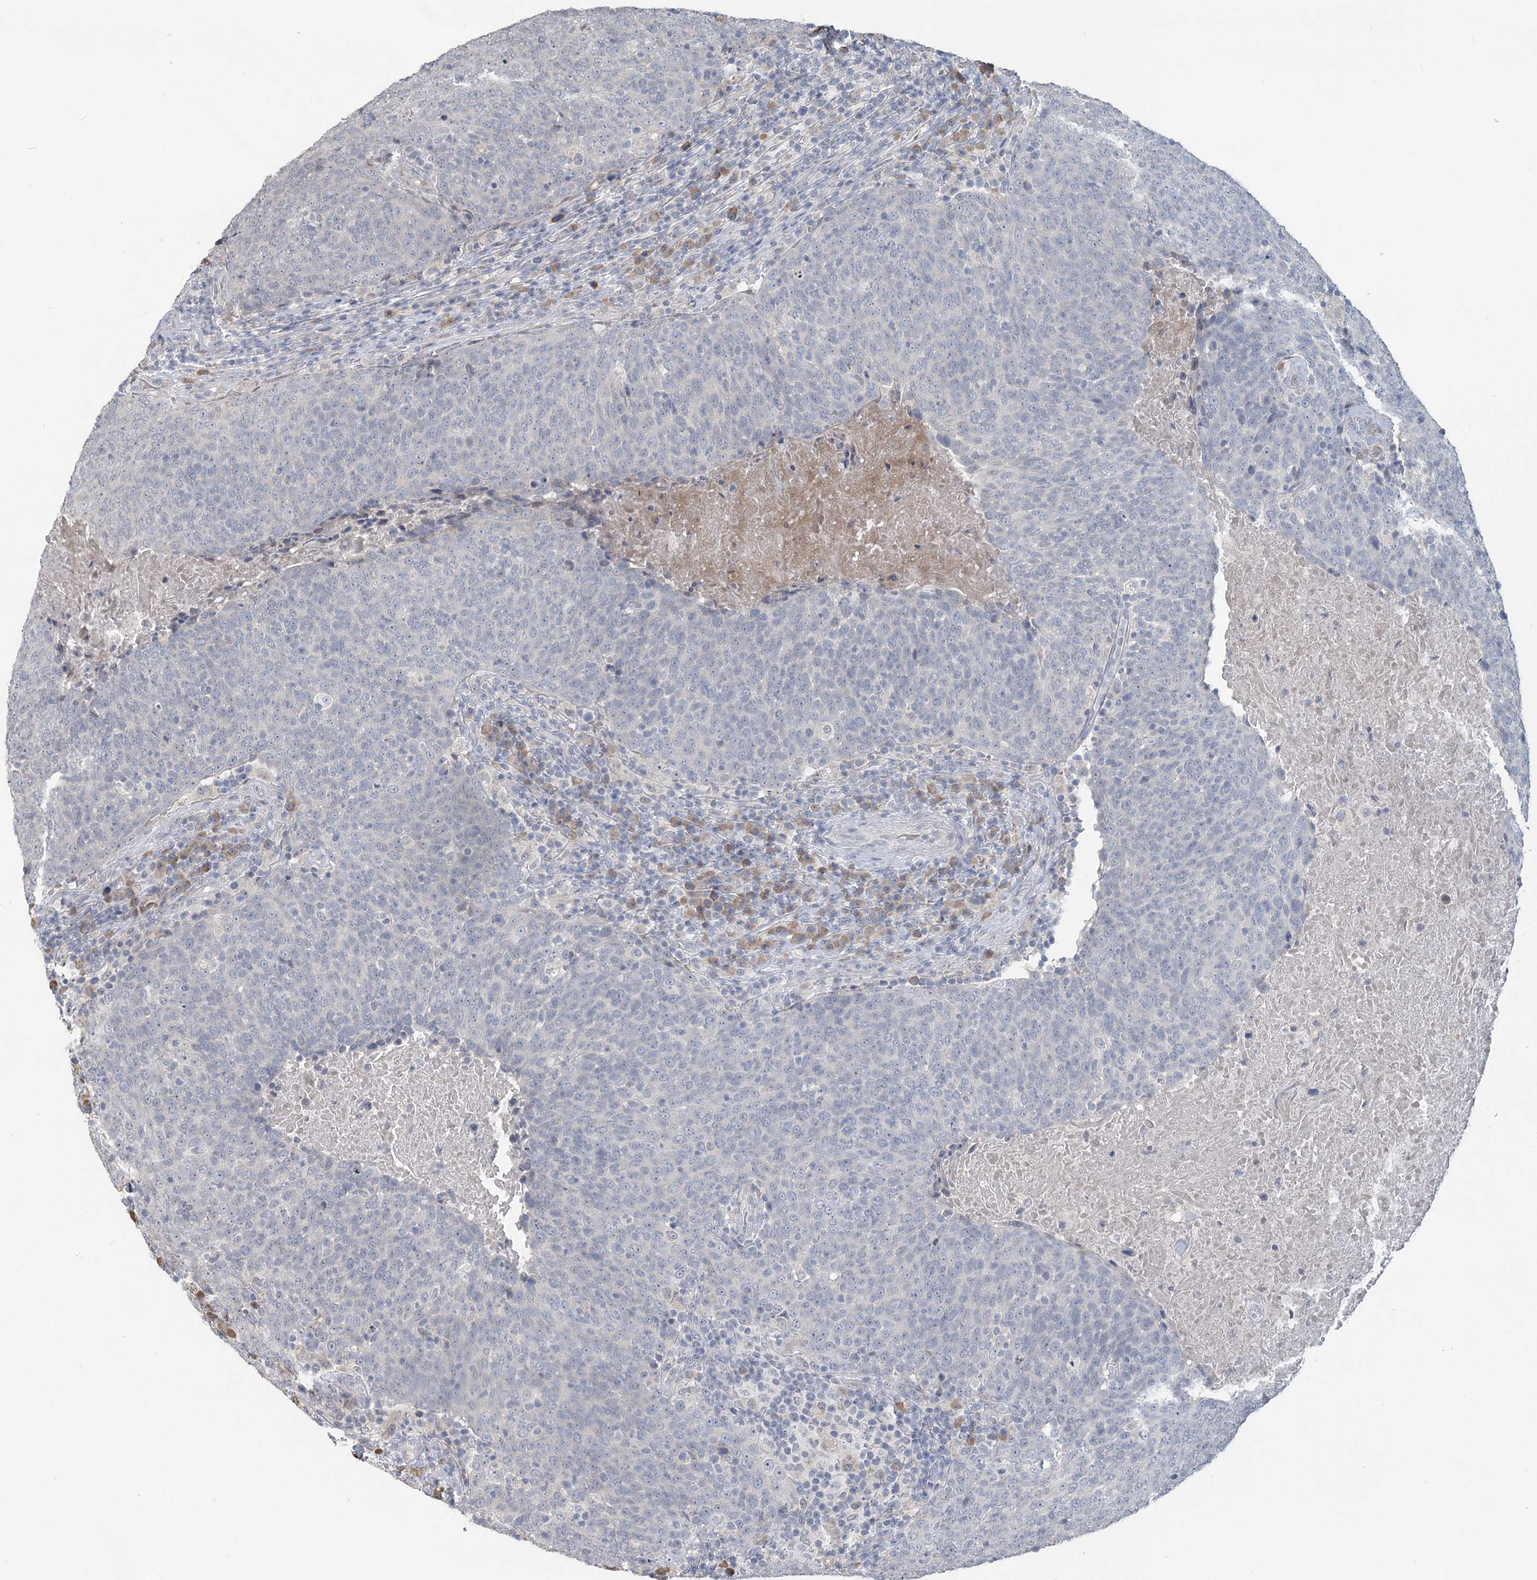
{"staining": {"intensity": "negative", "quantity": "none", "location": "none"}, "tissue": "head and neck cancer", "cell_type": "Tumor cells", "image_type": "cancer", "snomed": [{"axis": "morphology", "description": "Squamous cell carcinoma, NOS"}, {"axis": "morphology", "description": "Squamous cell carcinoma, metastatic, NOS"}, {"axis": "topography", "description": "Lymph node"}, {"axis": "topography", "description": "Head-Neck"}], "caption": "Head and neck cancer (squamous cell carcinoma) stained for a protein using immunohistochemistry reveals no expression tumor cells.", "gene": "SLC9A3", "patient": {"sex": "male", "age": 62}}